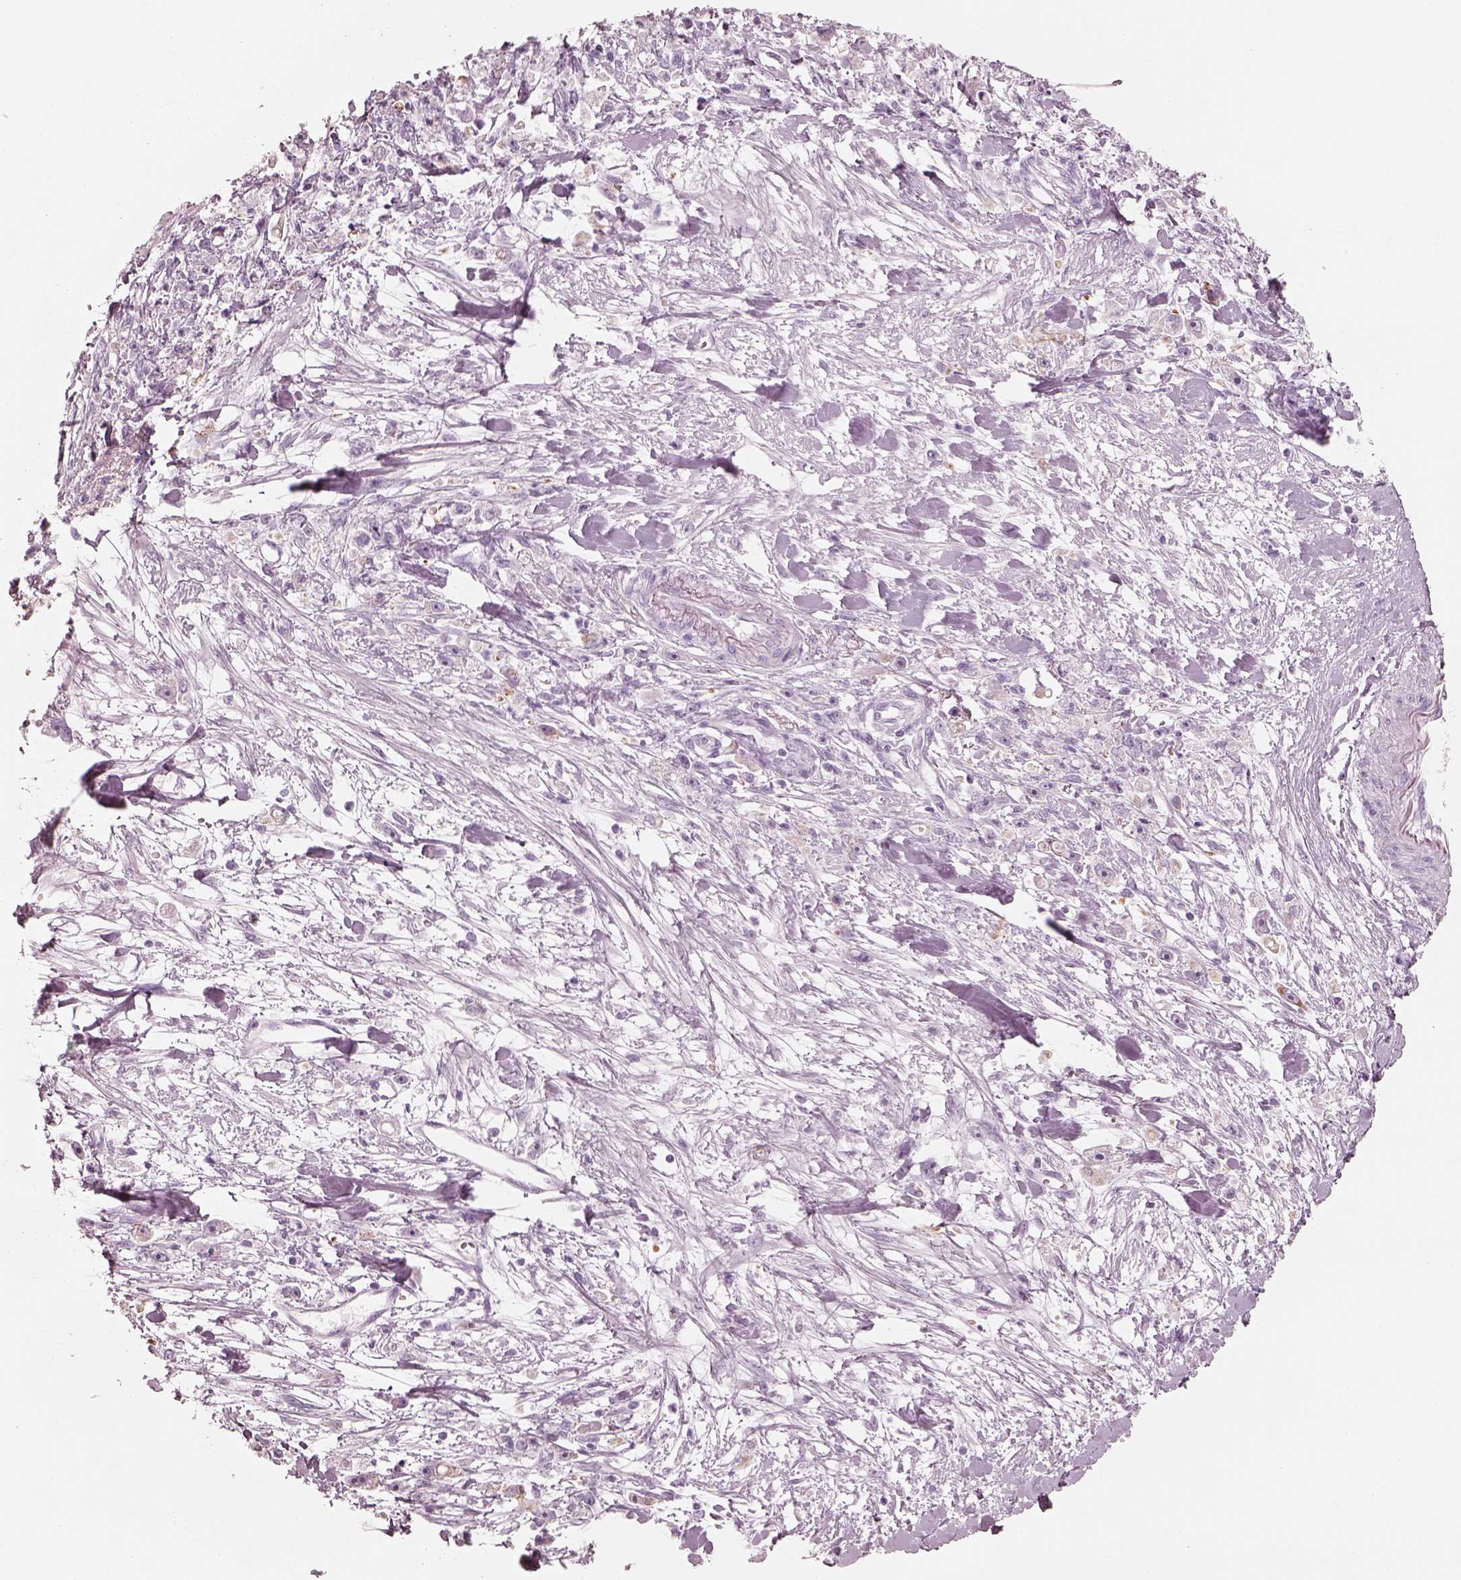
{"staining": {"intensity": "negative", "quantity": "none", "location": "none"}, "tissue": "stomach cancer", "cell_type": "Tumor cells", "image_type": "cancer", "snomed": [{"axis": "morphology", "description": "Adenocarcinoma, NOS"}, {"axis": "topography", "description": "Stomach"}], "caption": "Tumor cells show no significant protein positivity in stomach cancer (adenocarcinoma).", "gene": "PON3", "patient": {"sex": "female", "age": 59}}